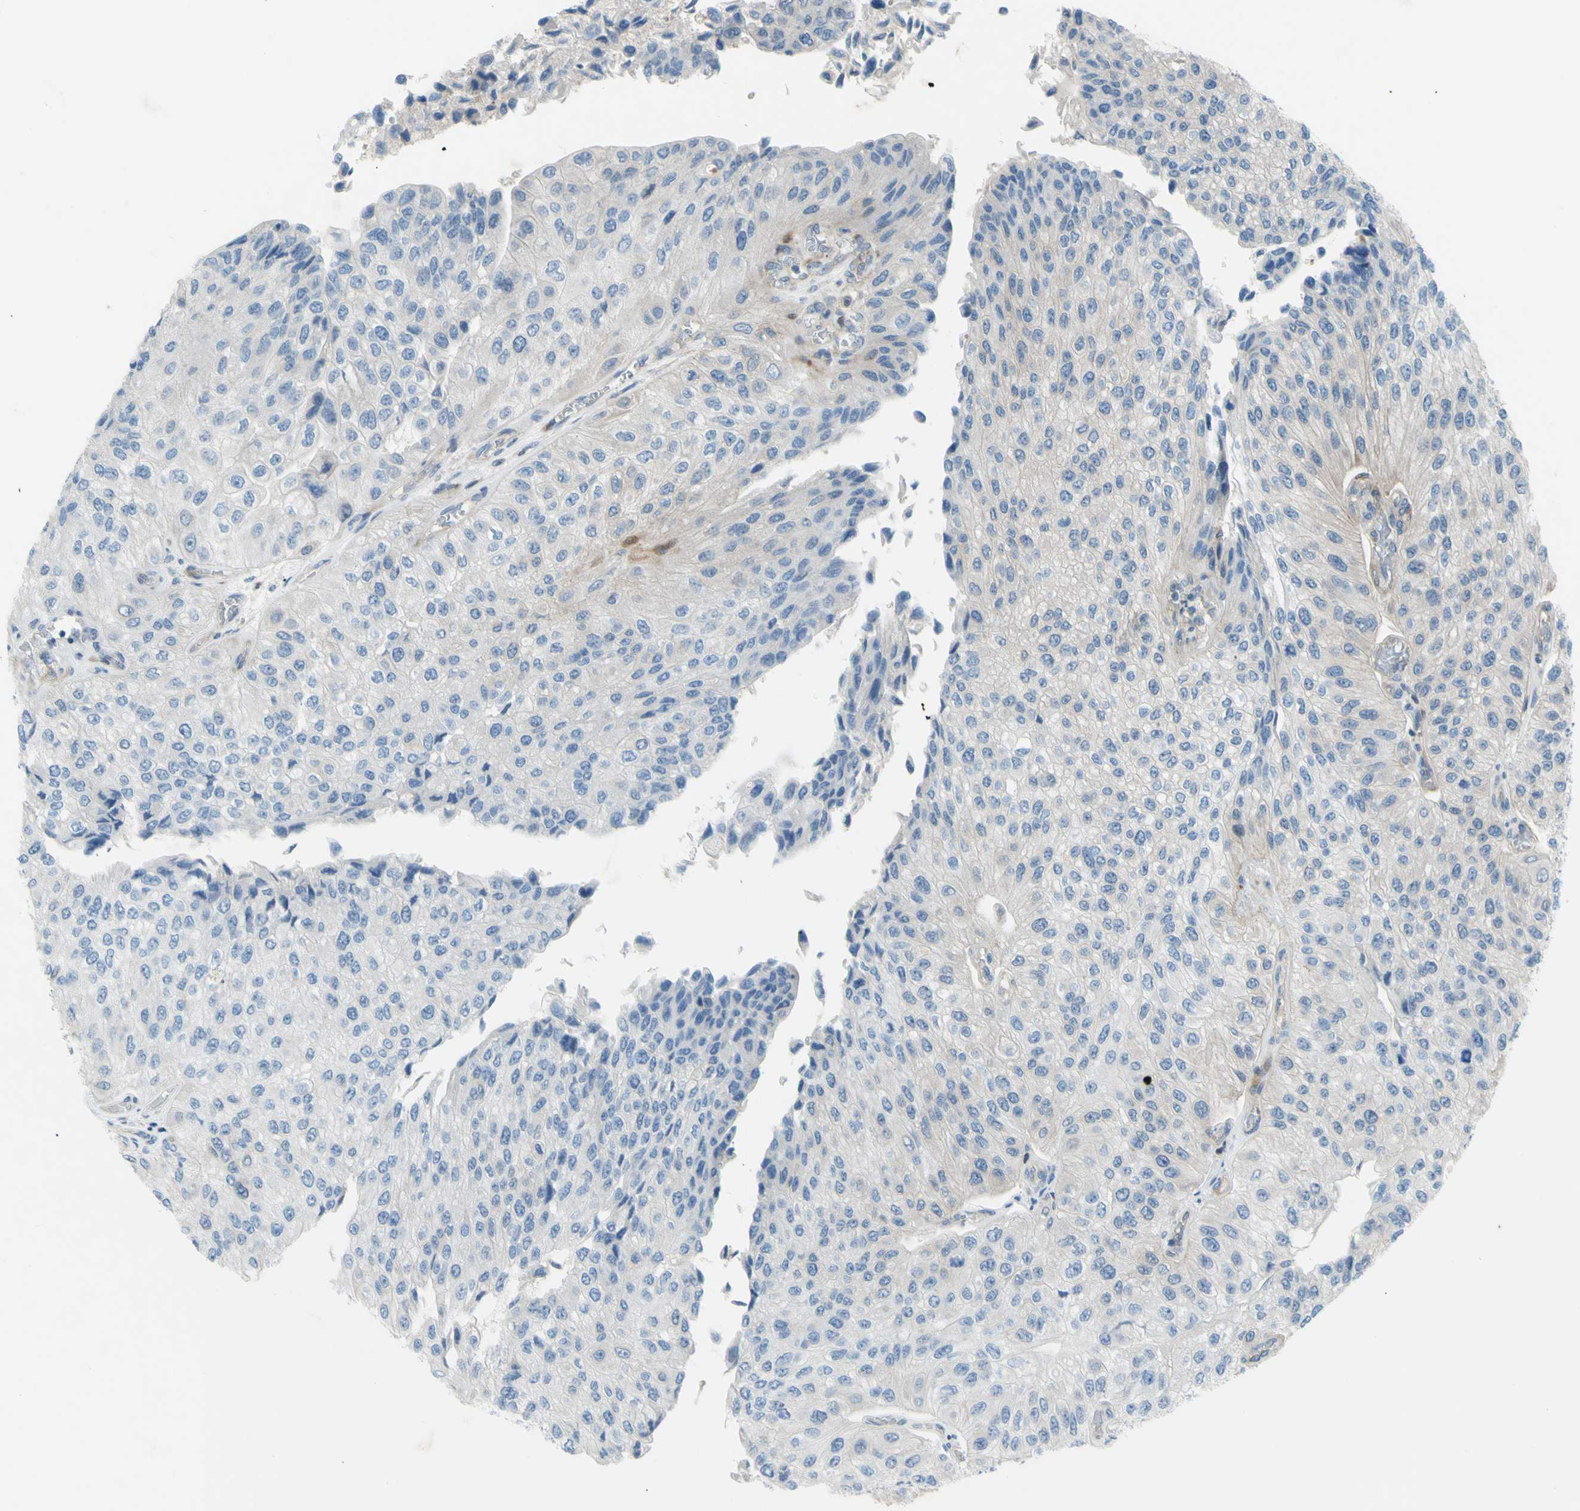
{"staining": {"intensity": "negative", "quantity": "none", "location": "none"}, "tissue": "urothelial cancer", "cell_type": "Tumor cells", "image_type": "cancer", "snomed": [{"axis": "morphology", "description": "Urothelial carcinoma, High grade"}, {"axis": "topography", "description": "Kidney"}, {"axis": "topography", "description": "Urinary bladder"}], "caption": "Urothelial cancer was stained to show a protein in brown. There is no significant staining in tumor cells. Nuclei are stained in blue.", "gene": "PAK2", "patient": {"sex": "male", "age": 77}}